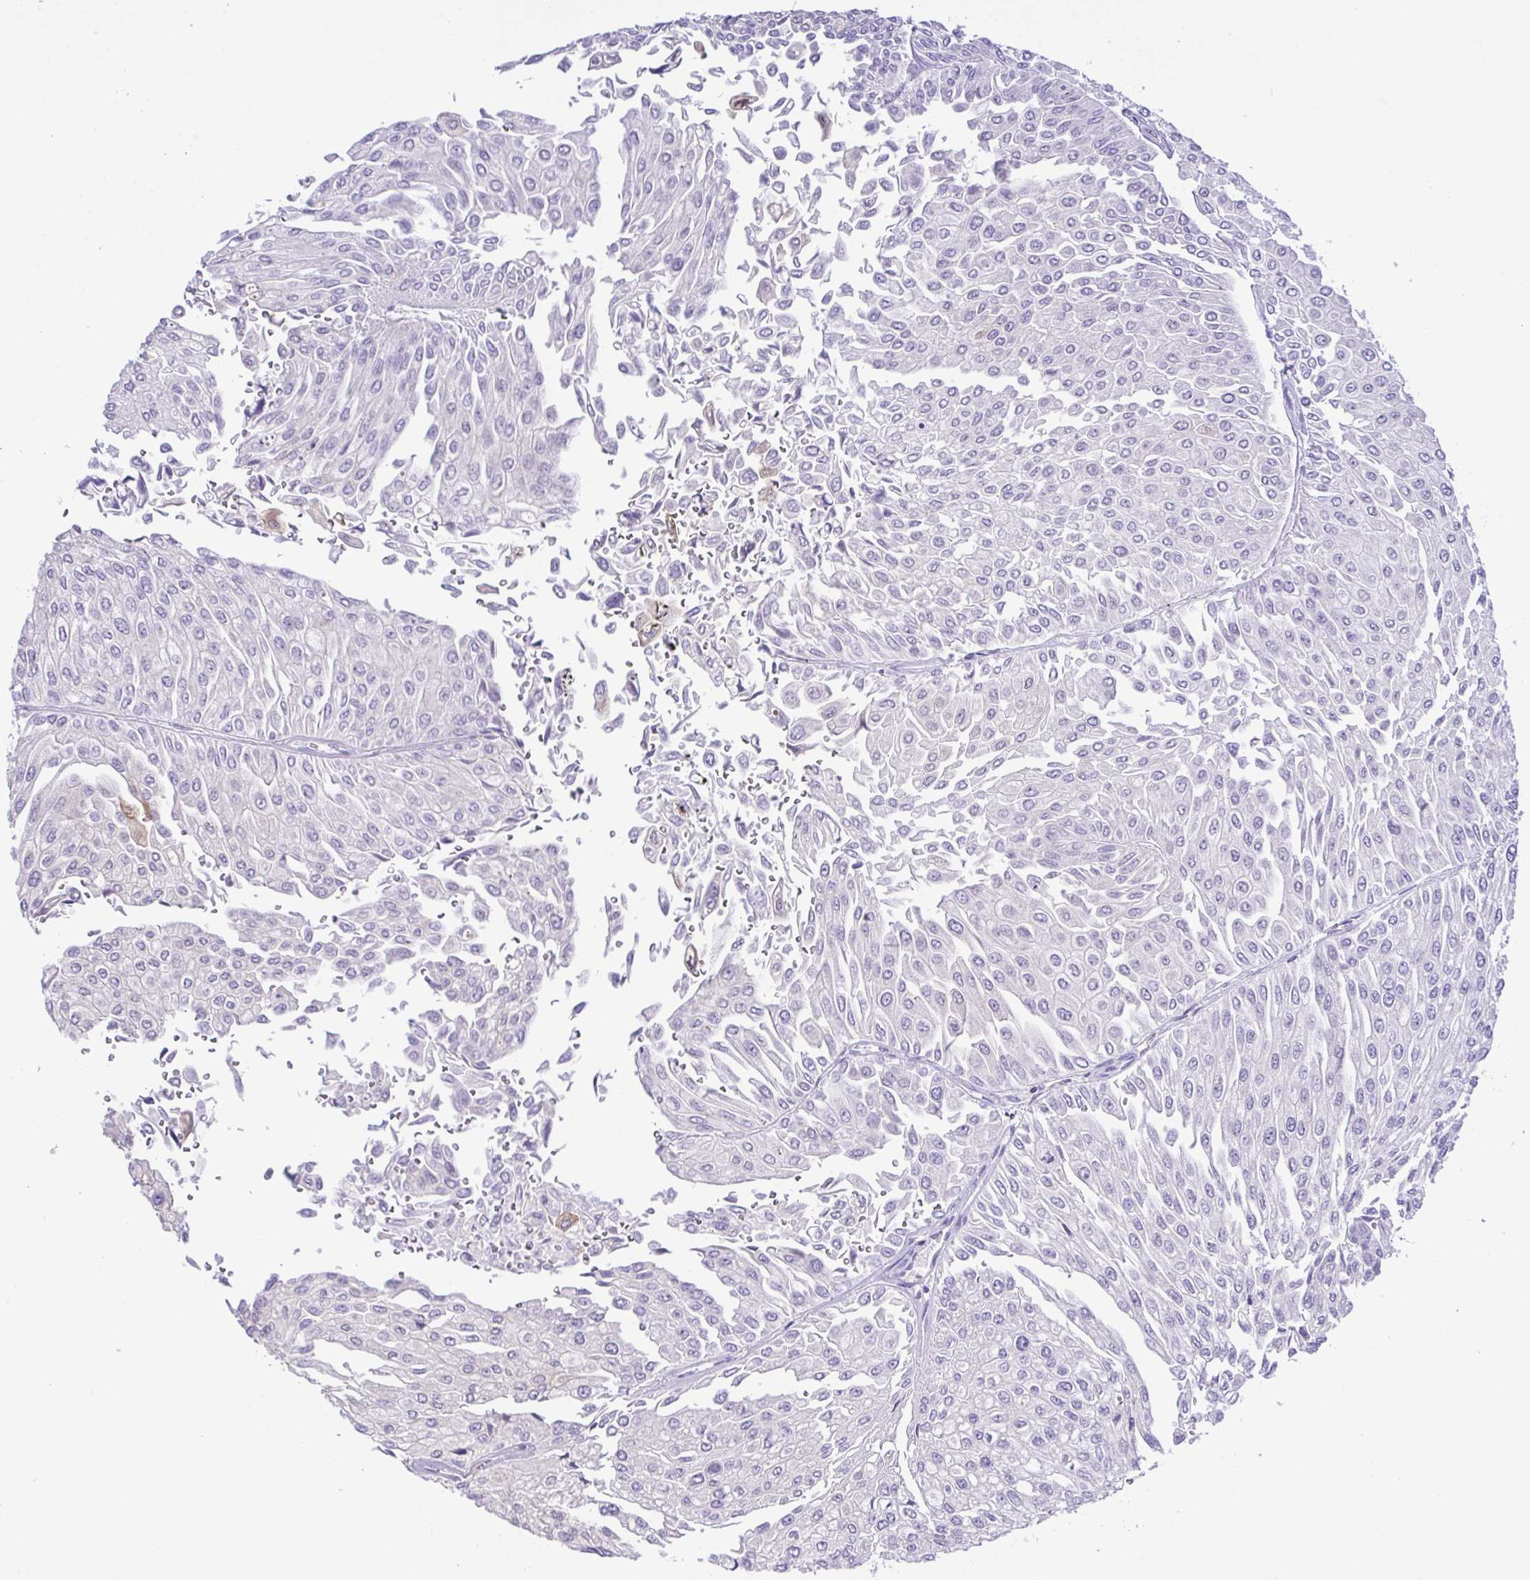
{"staining": {"intensity": "negative", "quantity": "none", "location": "none"}, "tissue": "urothelial cancer", "cell_type": "Tumor cells", "image_type": "cancer", "snomed": [{"axis": "morphology", "description": "Urothelial carcinoma, NOS"}, {"axis": "topography", "description": "Urinary bladder"}], "caption": "Protein analysis of urothelial cancer reveals no significant expression in tumor cells.", "gene": "PGLYRP1", "patient": {"sex": "male", "age": 67}}